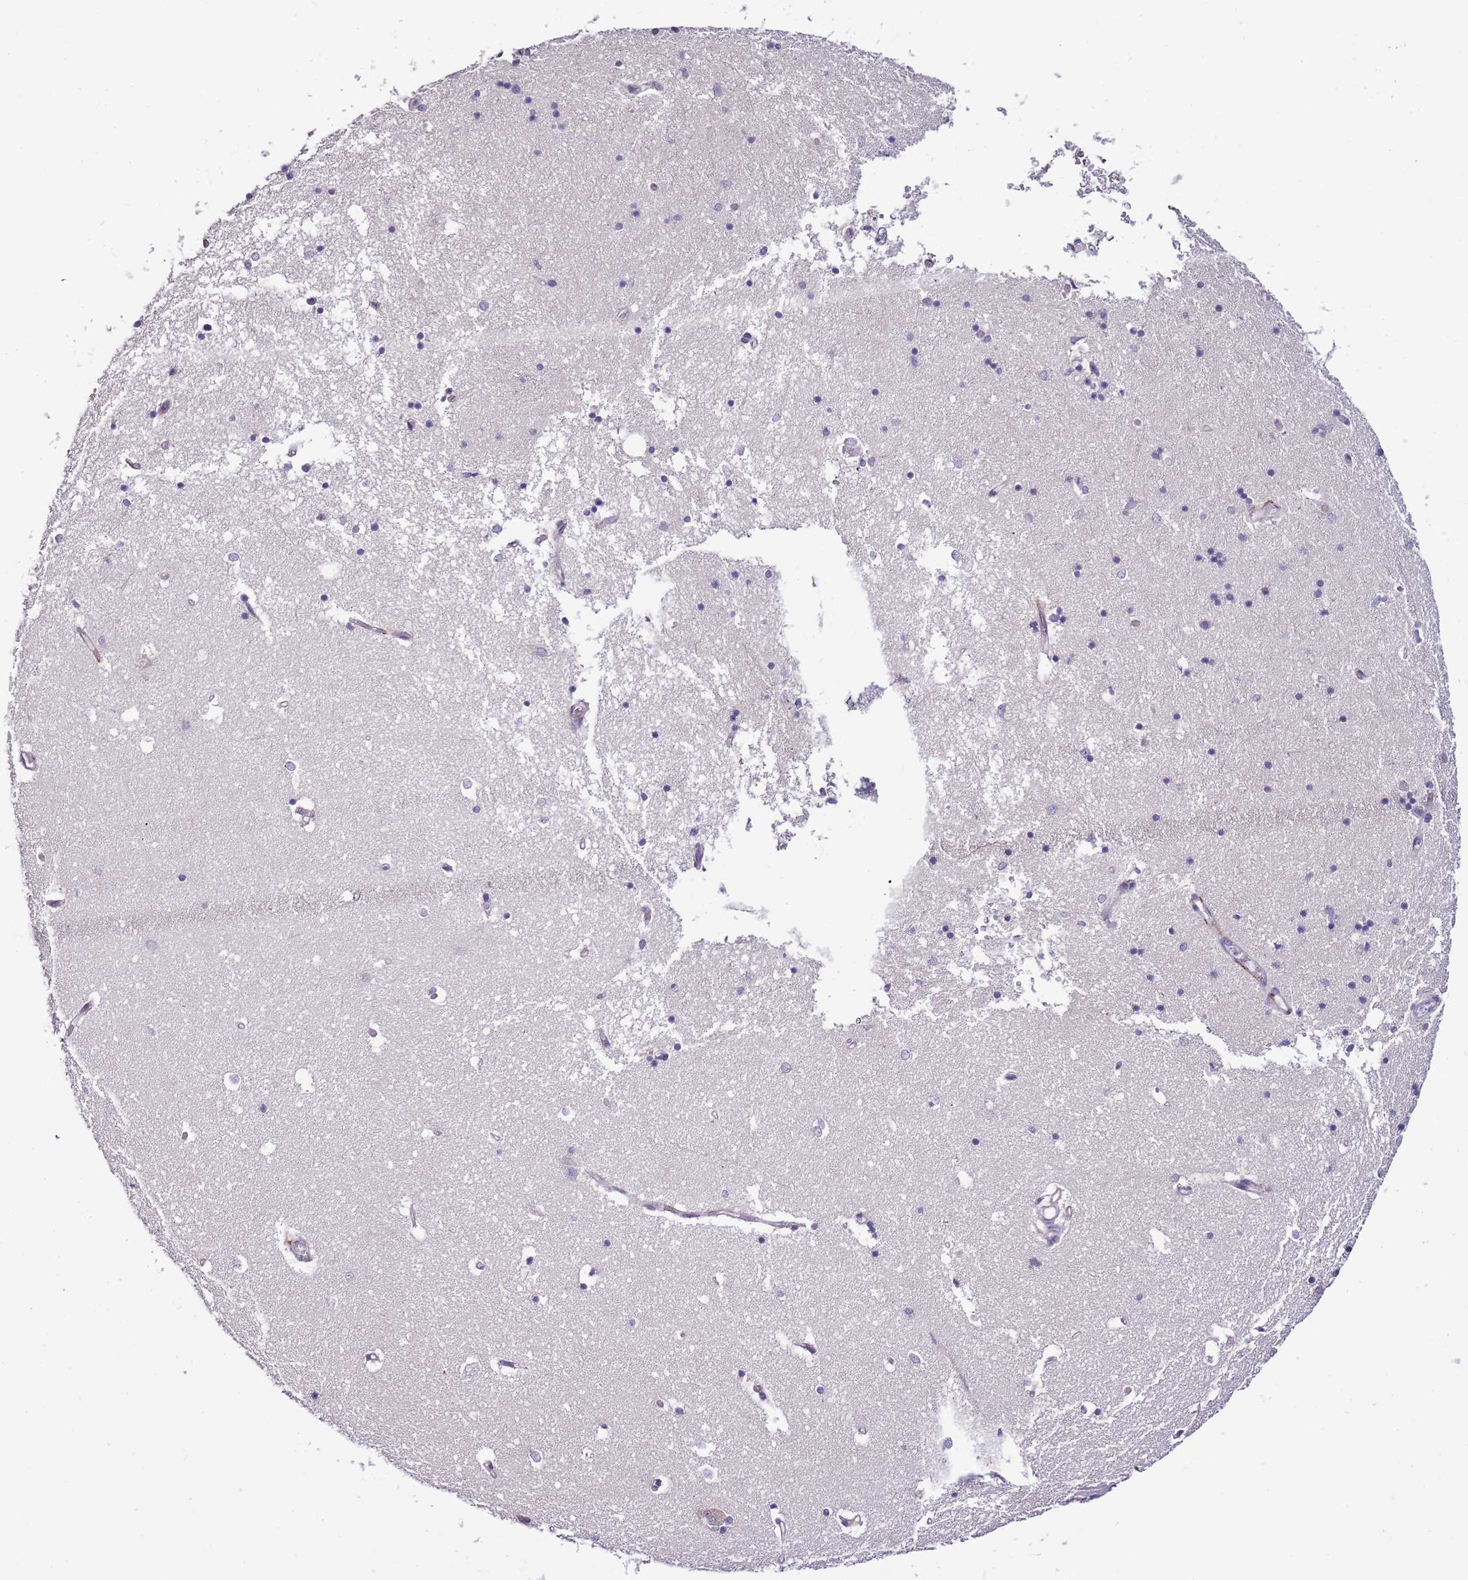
{"staining": {"intensity": "negative", "quantity": "none", "location": "none"}, "tissue": "hippocampus", "cell_type": "Glial cells", "image_type": "normal", "snomed": [{"axis": "morphology", "description": "Normal tissue, NOS"}, {"axis": "topography", "description": "Hippocampus"}], "caption": "This is an immunohistochemistry (IHC) micrograph of unremarkable human hippocampus. There is no positivity in glial cells.", "gene": "NKX2", "patient": {"sex": "male", "age": 70}}